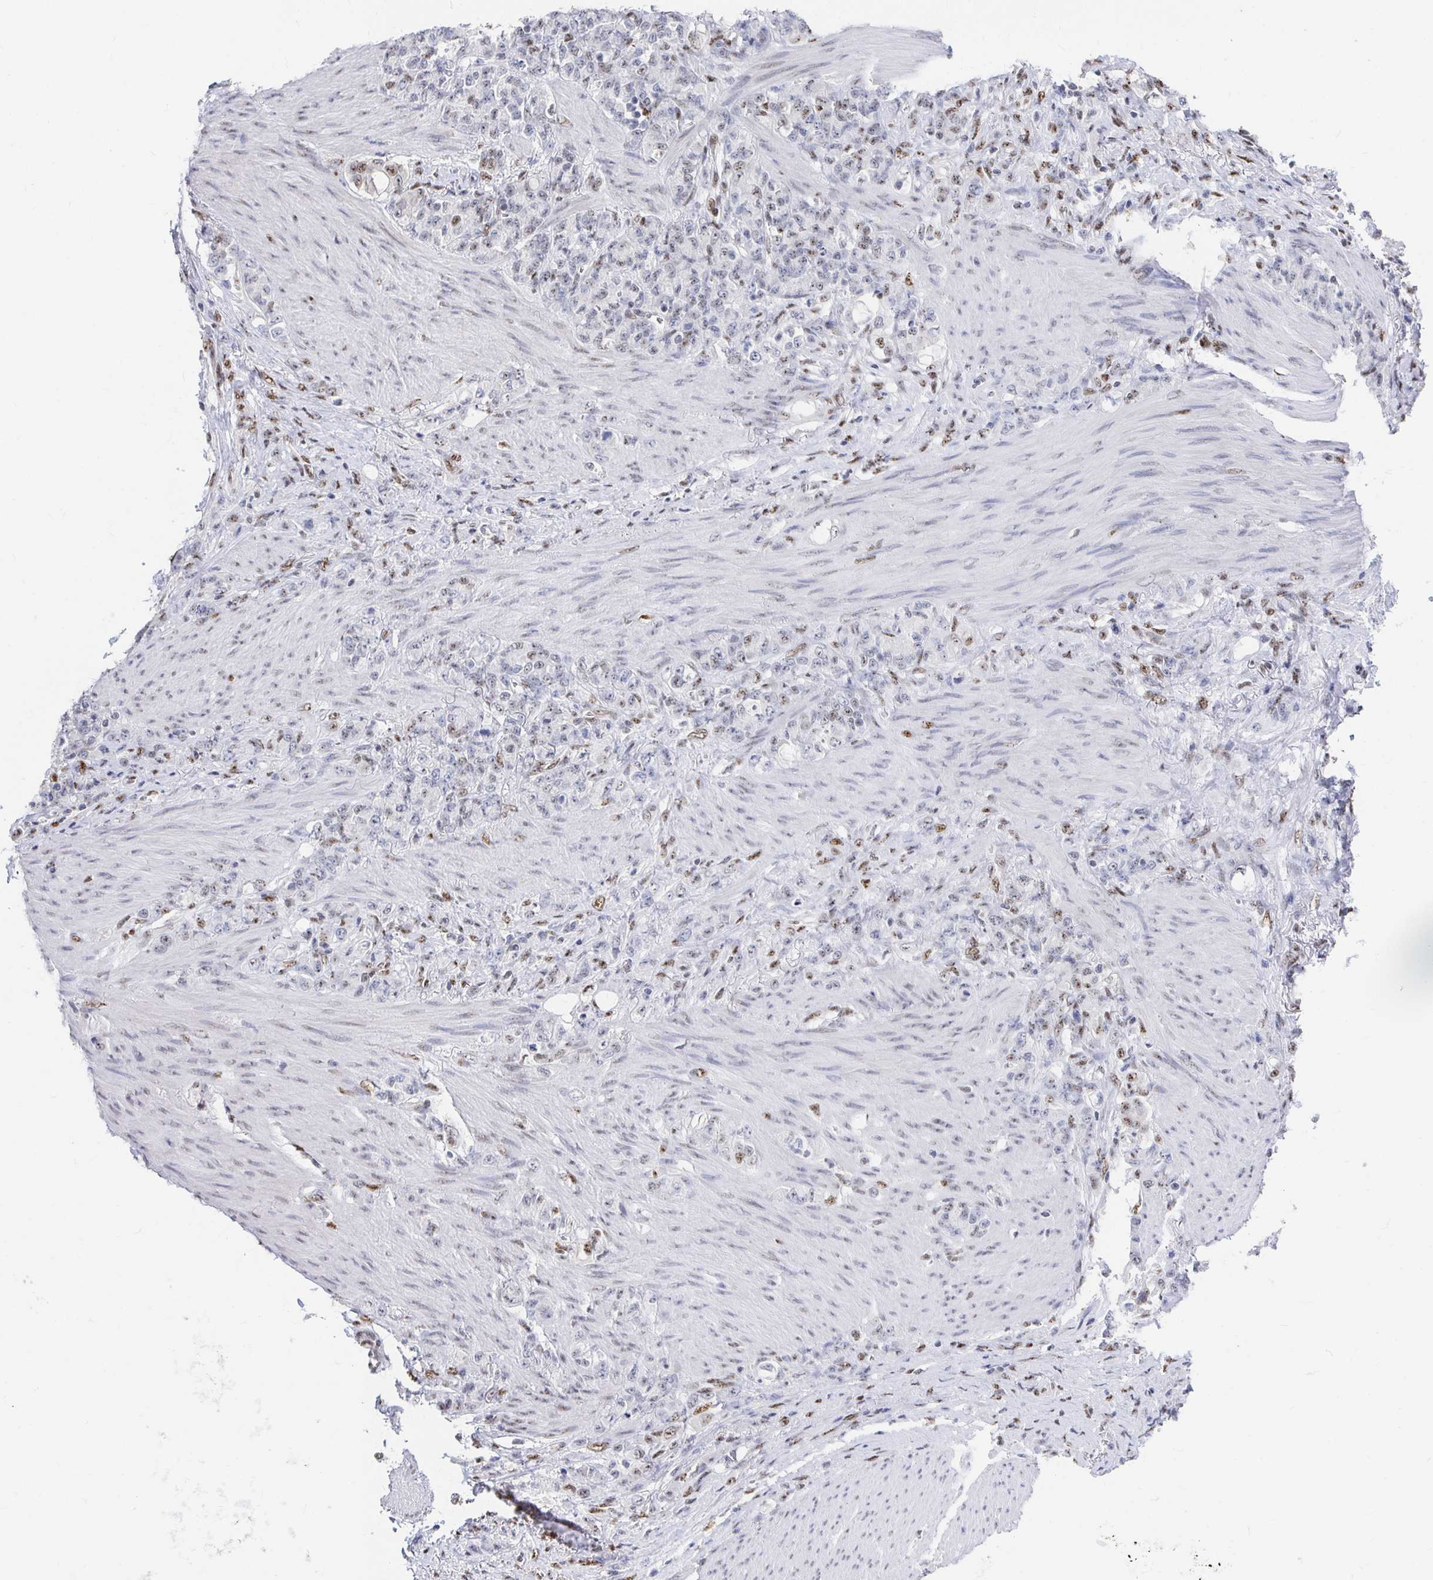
{"staining": {"intensity": "moderate", "quantity": "<25%", "location": "nuclear"}, "tissue": "stomach cancer", "cell_type": "Tumor cells", "image_type": "cancer", "snomed": [{"axis": "morphology", "description": "Normal tissue, NOS"}, {"axis": "morphology", "description": "Adenocarcinoma, NOS"}, {"axis": "topography", "description": "Stomach"}], "caption": "Protein staining demonstrates moderate nuclear staining in approximately <25% of tumor cells in adenocarcinoma (stomach).", "gene": "CLIC3", "patient": {"sex": "female", "age": 79}}